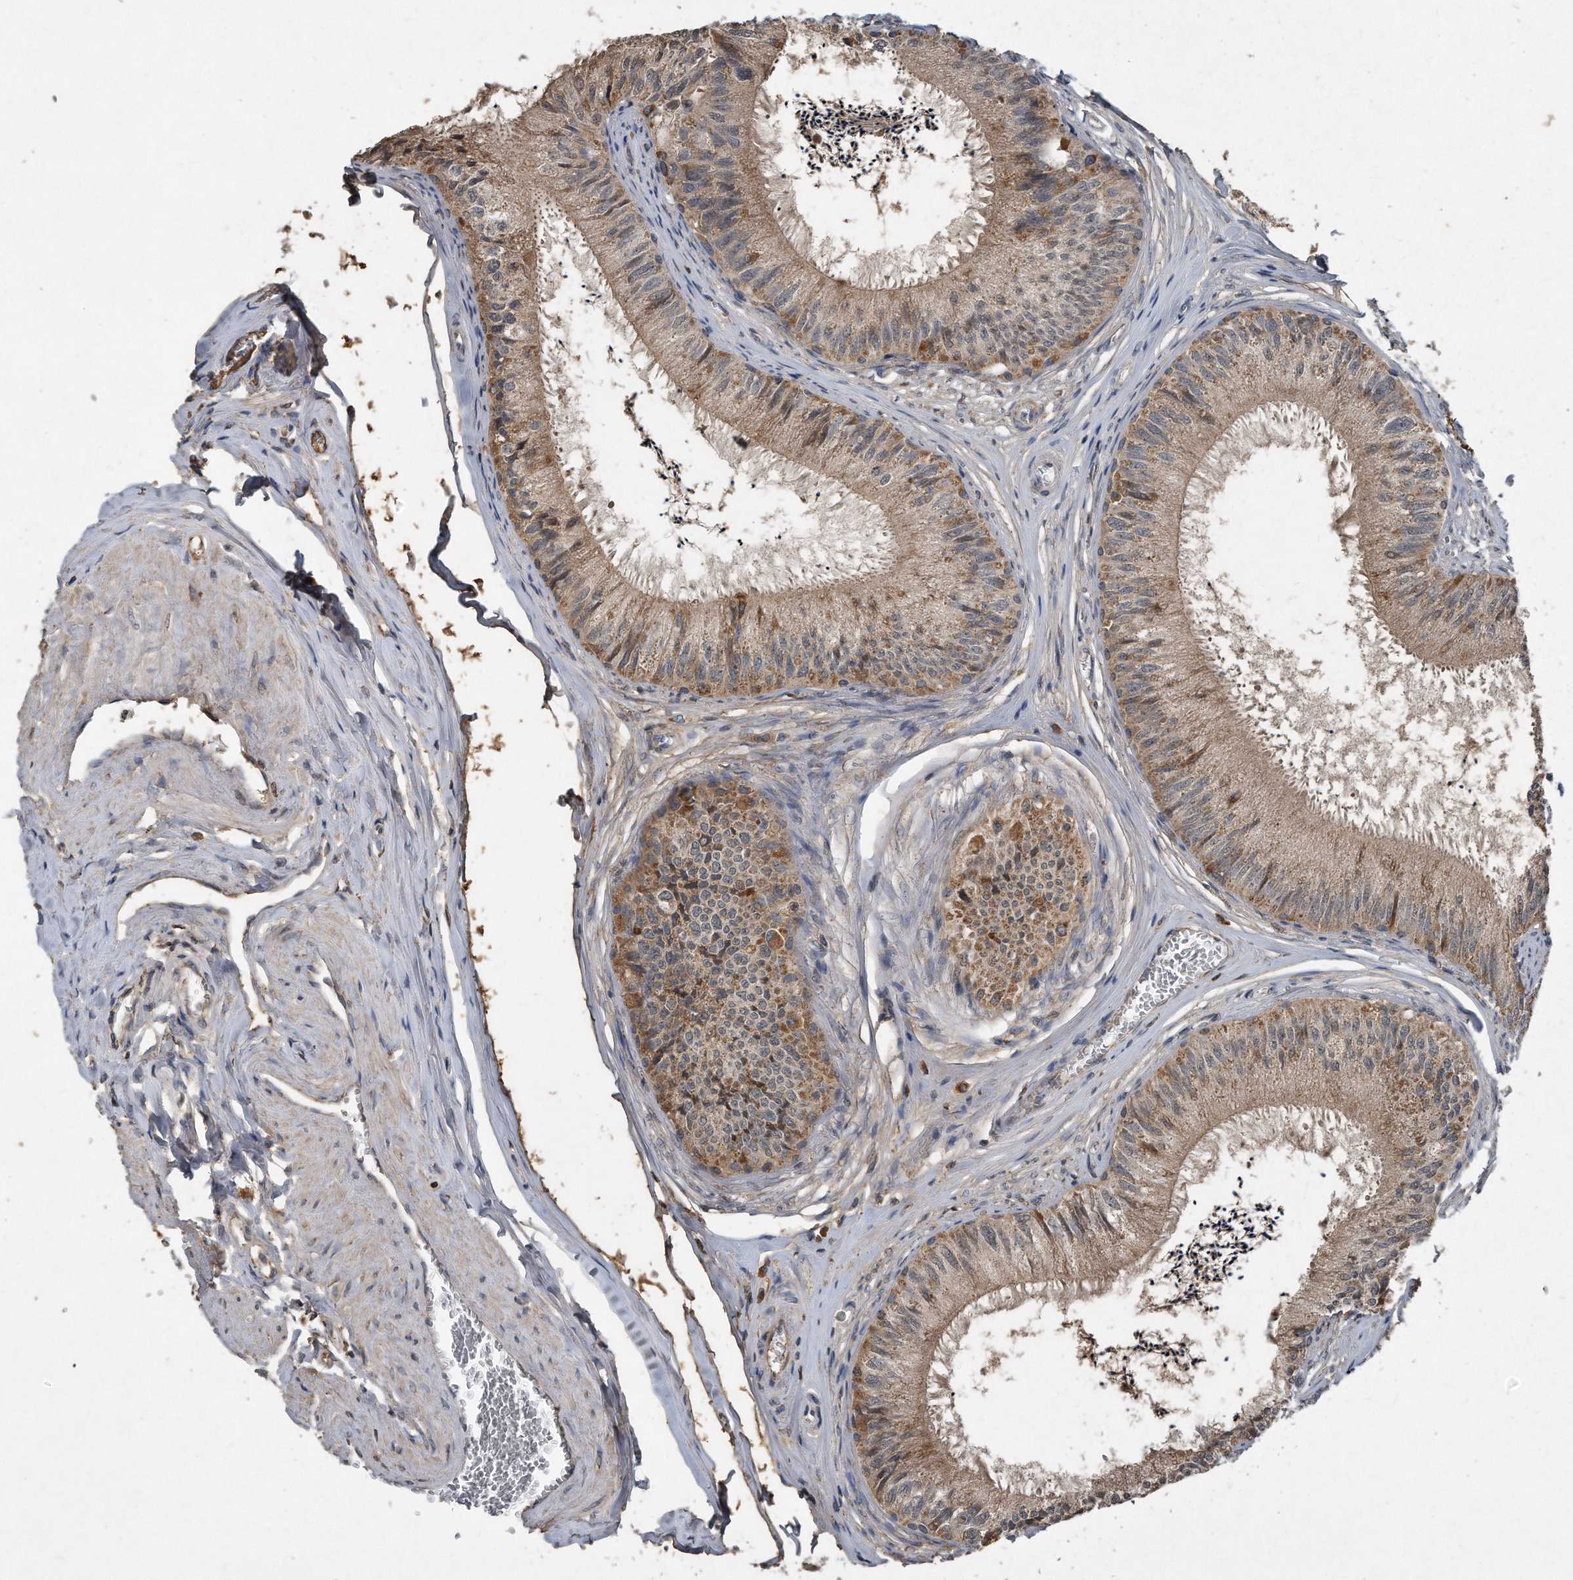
{"staining": {"intensity": "moderate", "quantity": "25%-75%", "location": "cytoplasmic/membranous"}, "tissue": "epididymis", "cell_type": "Glandular cells", "image_type": "normal", "snomed": [{"axis": "morphology", "description": "Normal tissue, NOS"}, {"axis": "topography", "description": "Epididymis"}], "caption": "Protein staining reveals moderate cytoplasmic/membranous expression in about 25%-75% of glandular cells in unremarkable epididymis. (DAB (3,3'-diaminobenzidine) IHC with brightfield microscopy, high magnification).", "gene": "SDHA", "patient": {"sex": "male", "age": 79}}